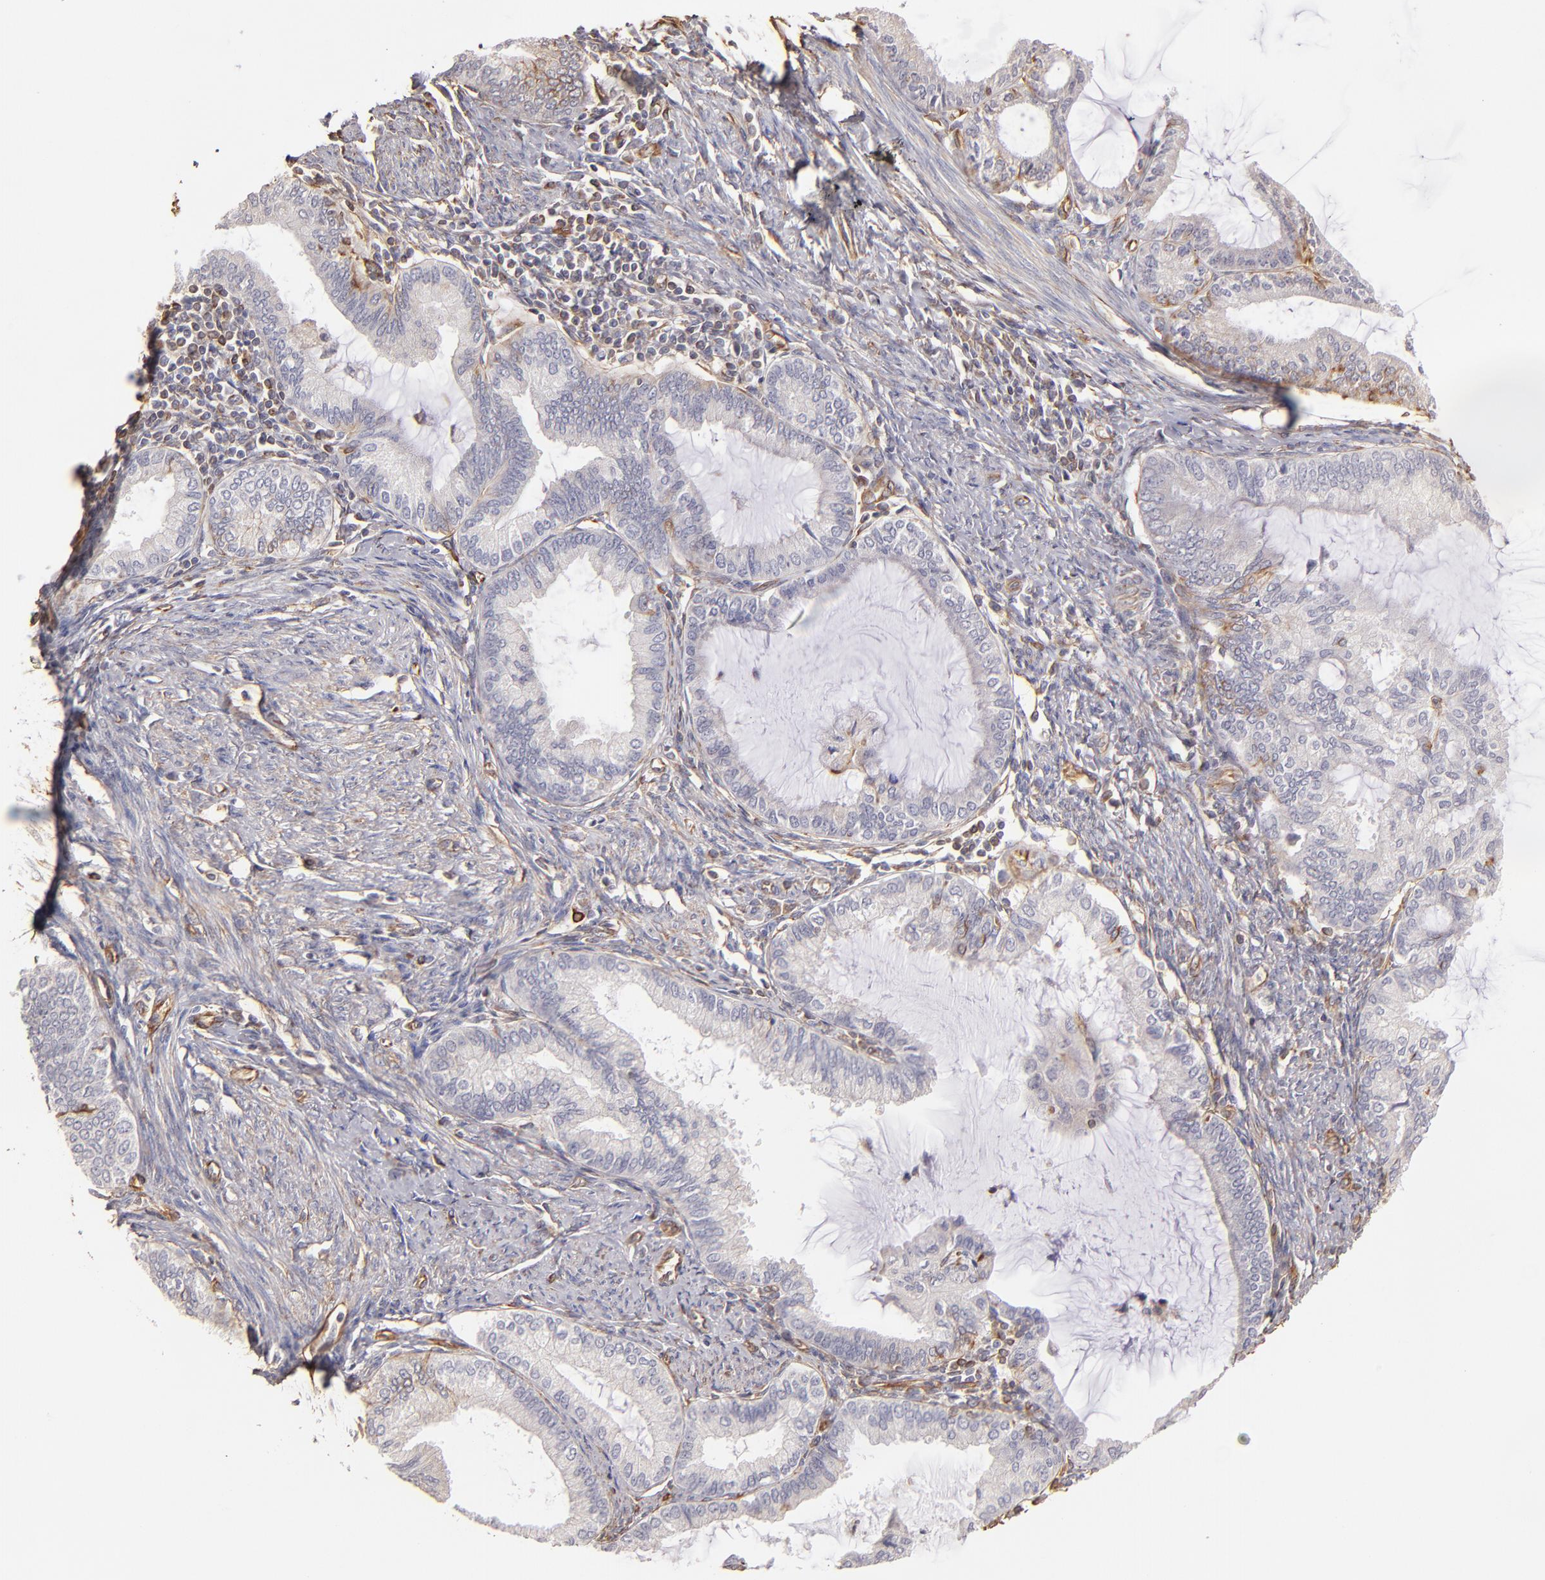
{"staining": {"intensity": "moderate", "quantity": "<25%", "location": "cytoplasmic/membranous"}, "tissue": "endometrial cancer", "cell_type": "Tumor cells", "image_type": "cancer", "snomed": [{"axis": "morphology", "description": "Adenocarcinoma, NOS"}, {"axis": "topography", "description": "Endometrium"}], "caption": "Protein analysis of endometrial cancer (adenocarcinoma) tissue reveals moderate cytoplasmic/membranous positivity in about <25% of tumor cells. The protein is shown in brown color, while the nuclei are stained blue.", "gene": "ABCC1", "patient": {"sex": "female", "age": 86}}